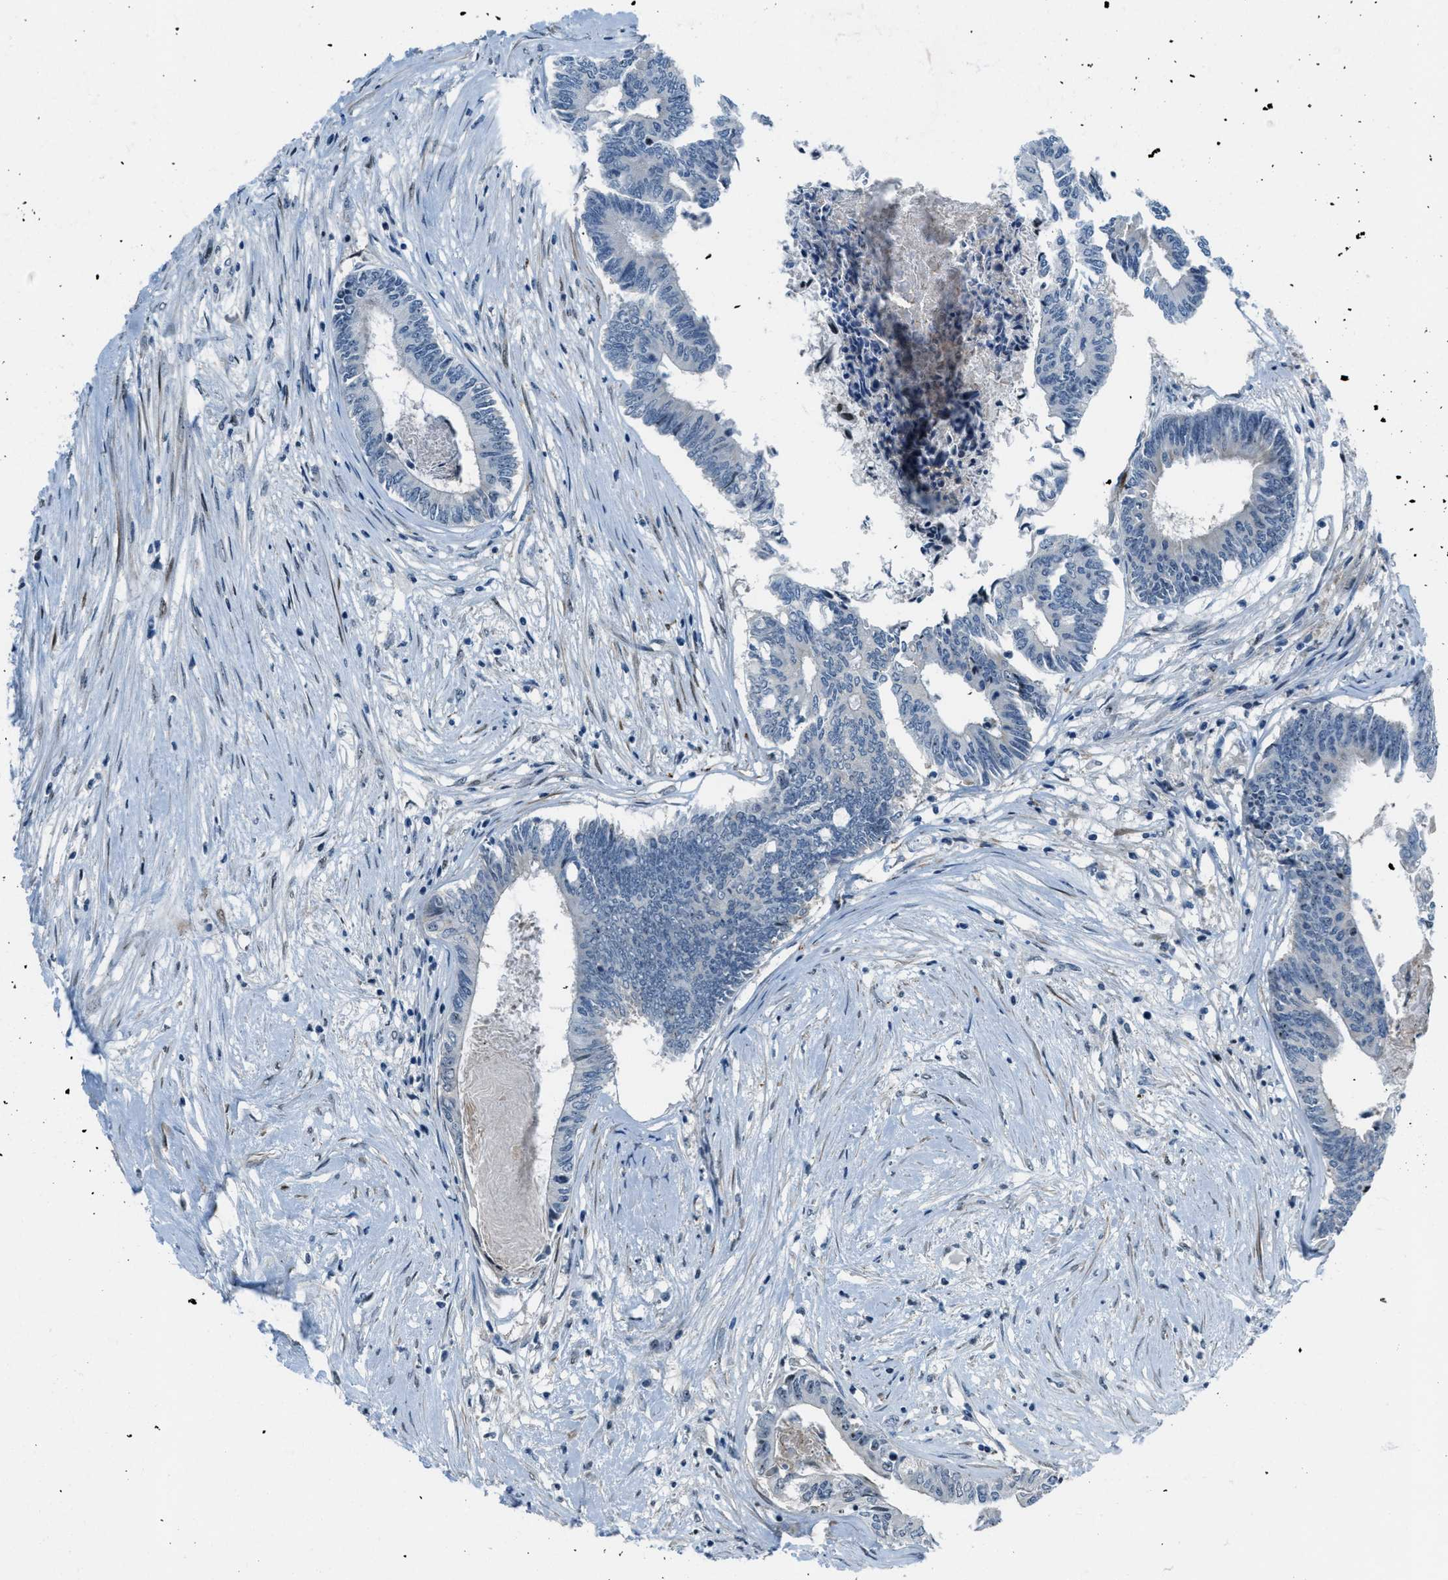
{"staining": {"intensity": "negative", "quantity": "none", "location": "none"}, "tissue": "colorectal cancer", "cell_type": "Tumor cells", "image_type": "cancer", "snomed": [{"axis": "morphology", "description": "Adenocarcinoma, NOS"}, {"axis": "topography", "description": "Rectum"}], "caption": "Tumor cells show no significant staining in colorectal cancer (adenocarcinoma).", "gene": "ZDHHC23", "patient": {"sex": "male", "age": 63}}